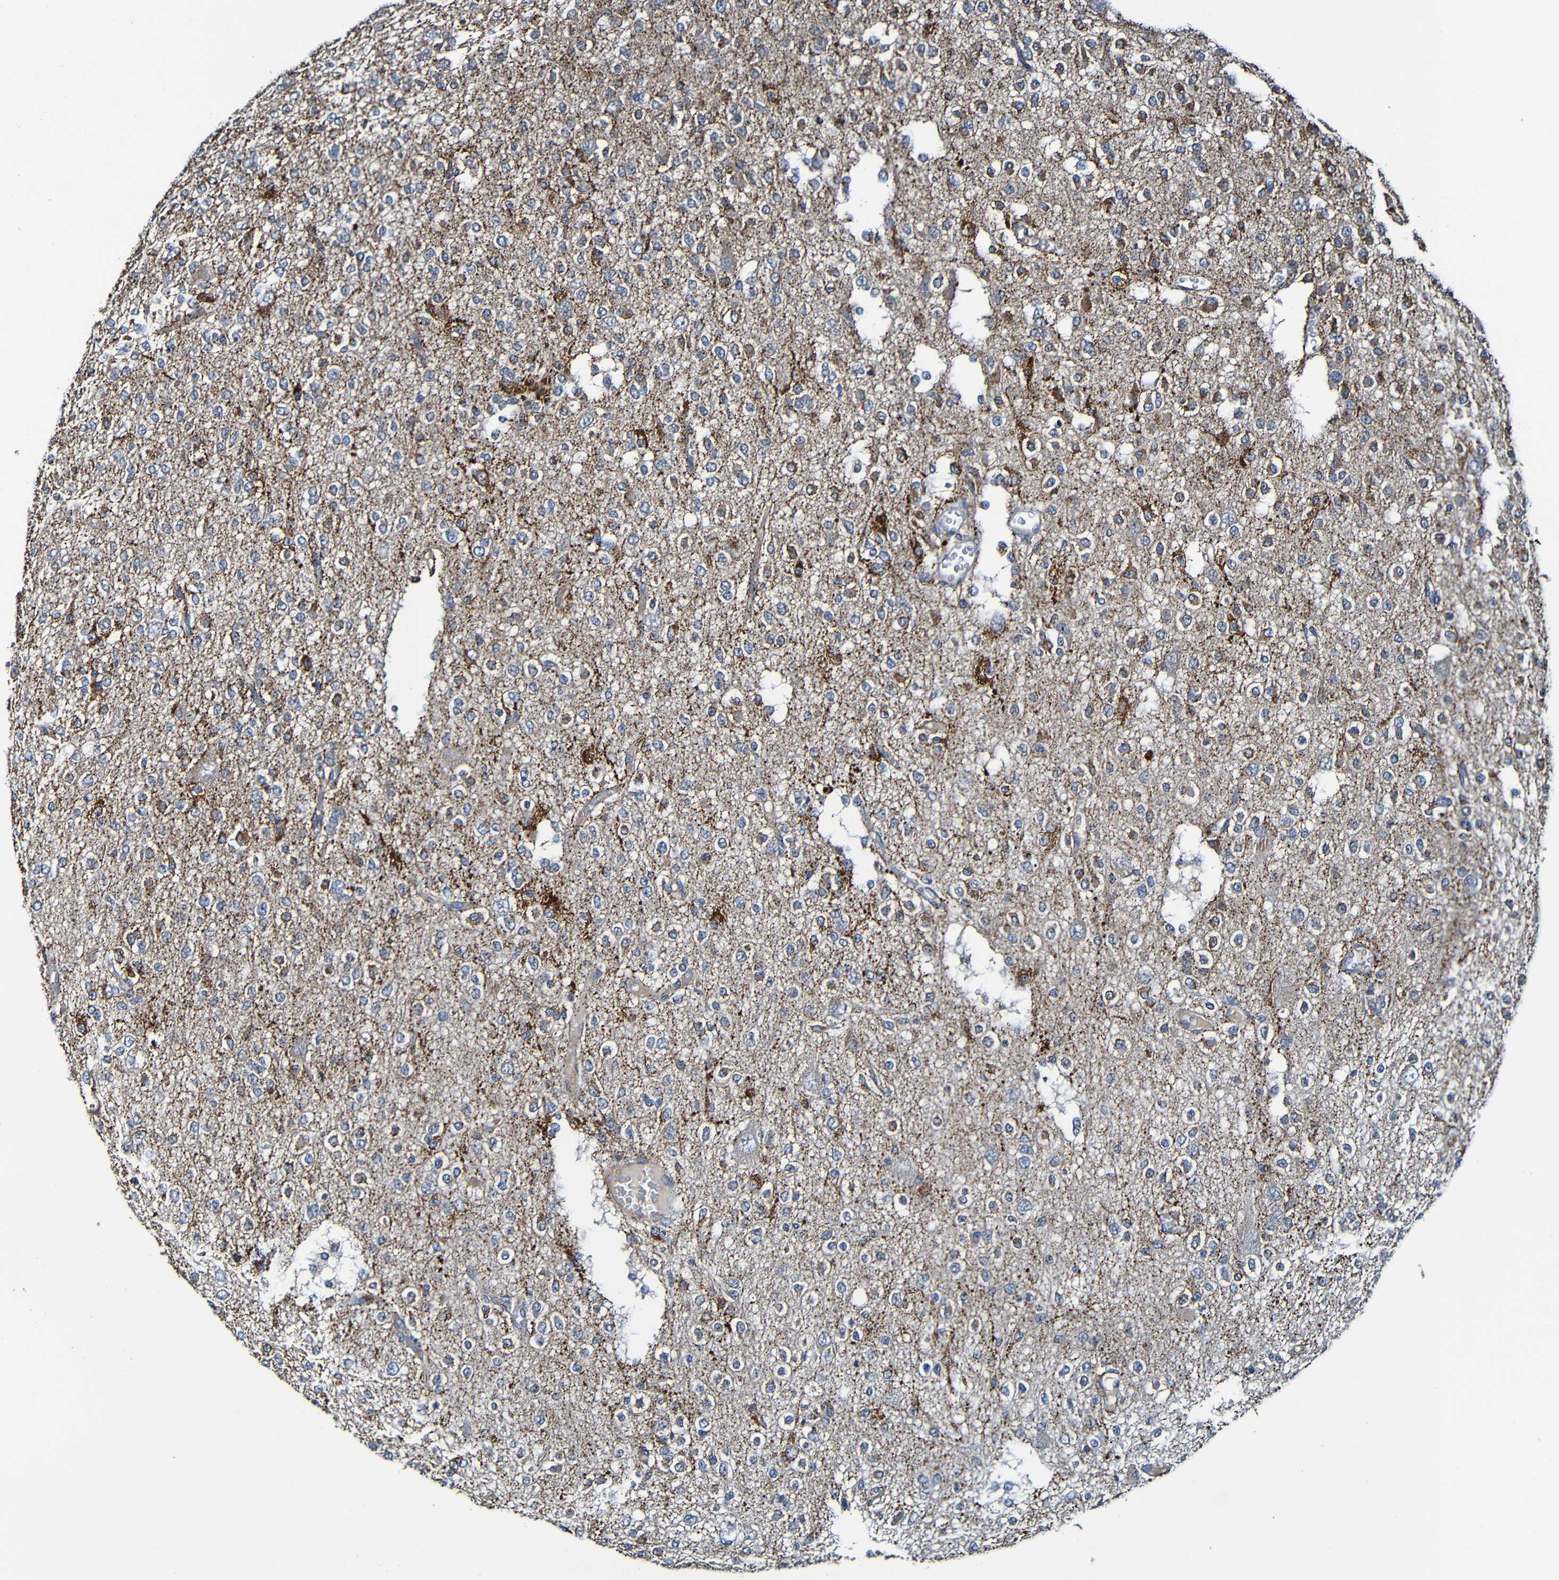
{"staining": {"intensity": "moderate", "quantity": "<25%", "location": "cytoplasmic/membranous"}, "tissue": "glioma", "cell_type": "Tumor cells", "image_type": "cancer", "snomed": [{"axis": "morphology", "description": "Glioma, malignant, Low grade"}, {"axis": "topography", "description": "Brain"}], "caption": "Tumor cells reveal moderate cytoplasmic/membranous positivity in about <25% of cells in glioma. The staining was performed using DAB, with brown indicating positive protein expression. Nuclei are stained blue with hematoxylin.", "gene": "ADAM15", "patient": {"sex": "male", "age": 38}}